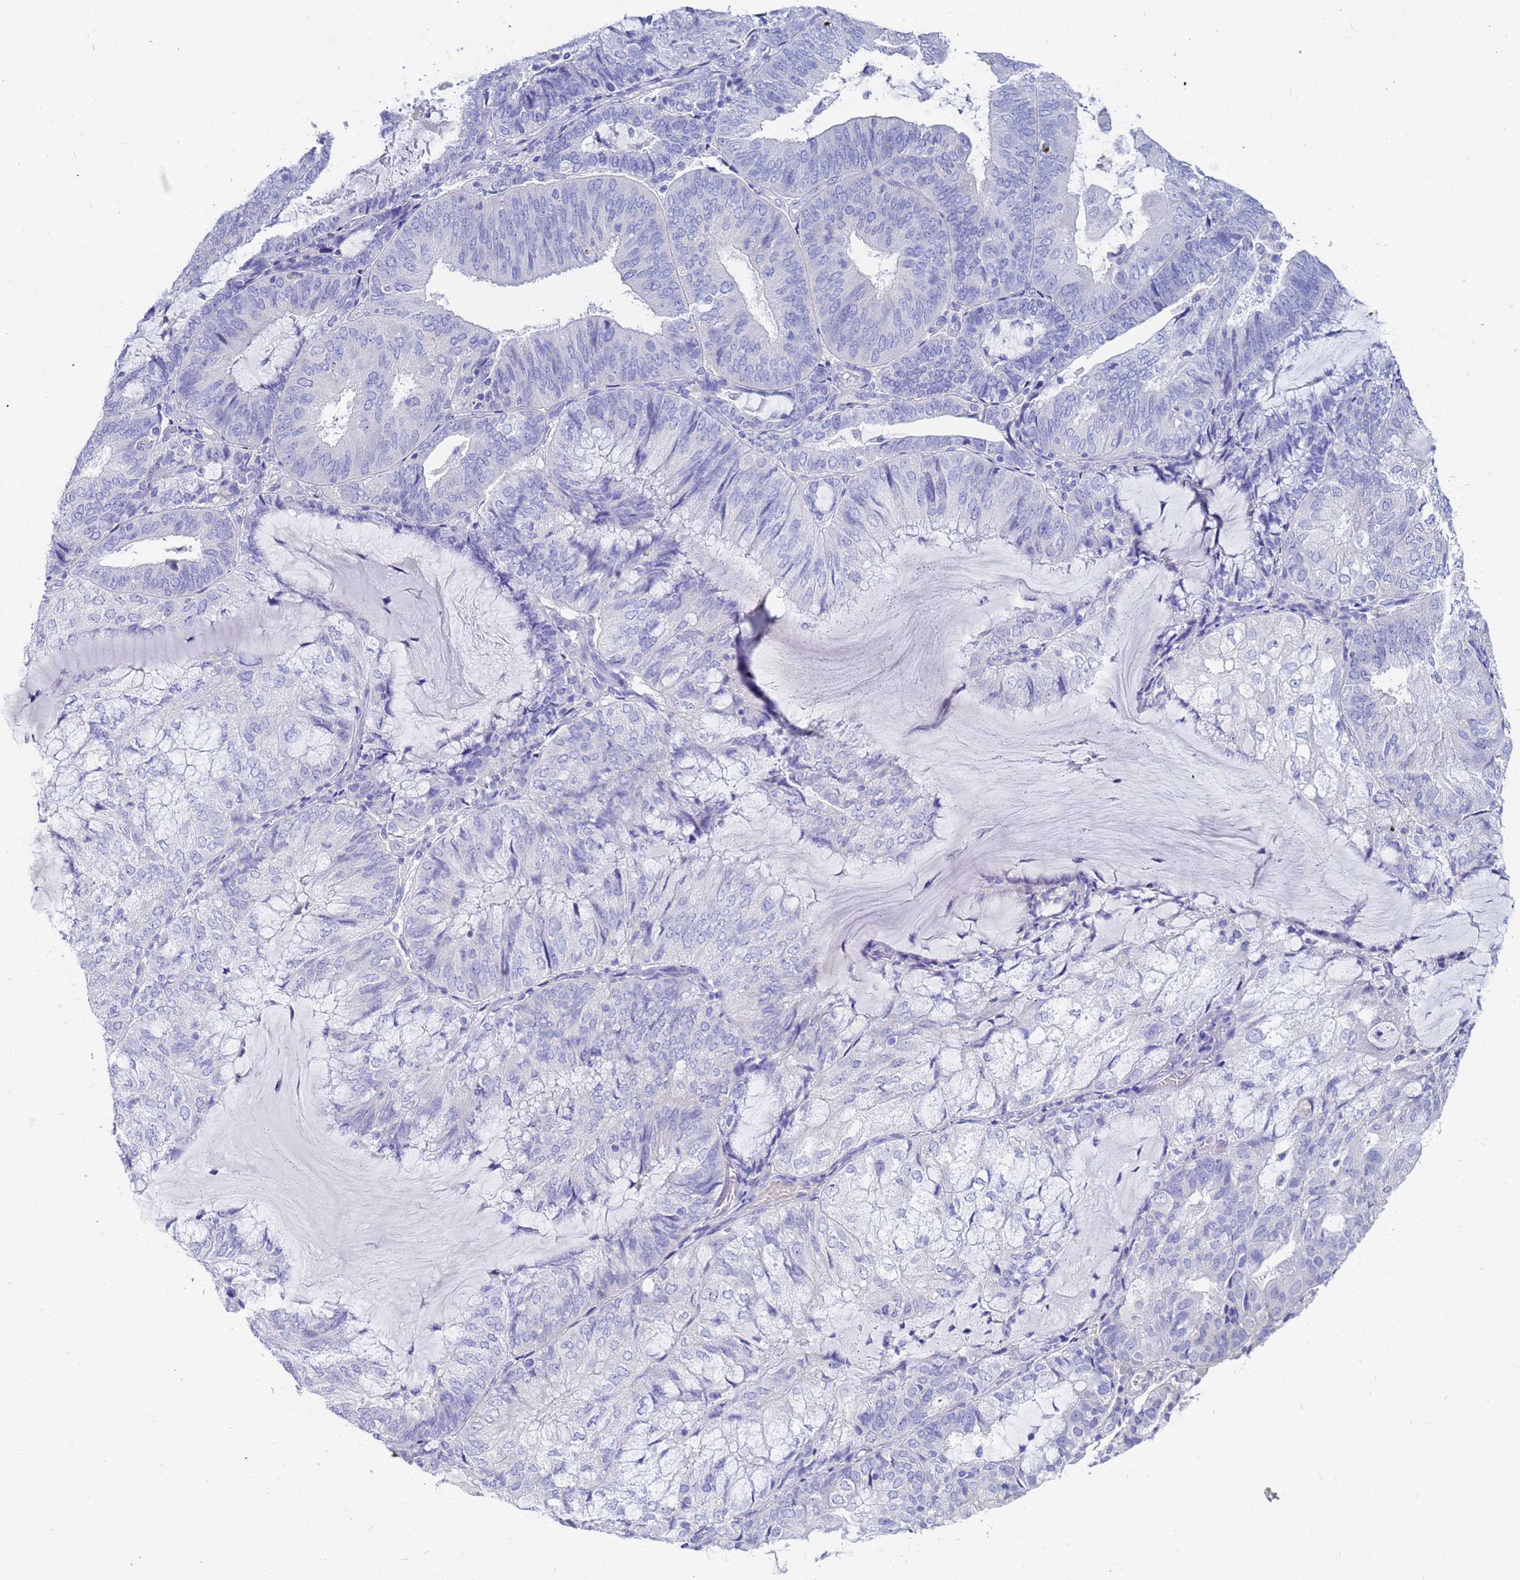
{"staining": {"intensity": "negative", "quantity": "none", "location": "none"}, "tissue": "endometrial cancer", "cell_type": "Tumor cells", "image_type": "cancer", "snomed": [{"axis": "morphology", "description": "Adenocarcinoma, NOS"}, {"axis": "topography", "description": "Endometrium"}], "caption": "A histopathology image of human adenocarcinoma (endometrial) is negative for staining in tumor cells.", "gene": "C2orf72", "patient": {"sex": "female", "age": 81}}